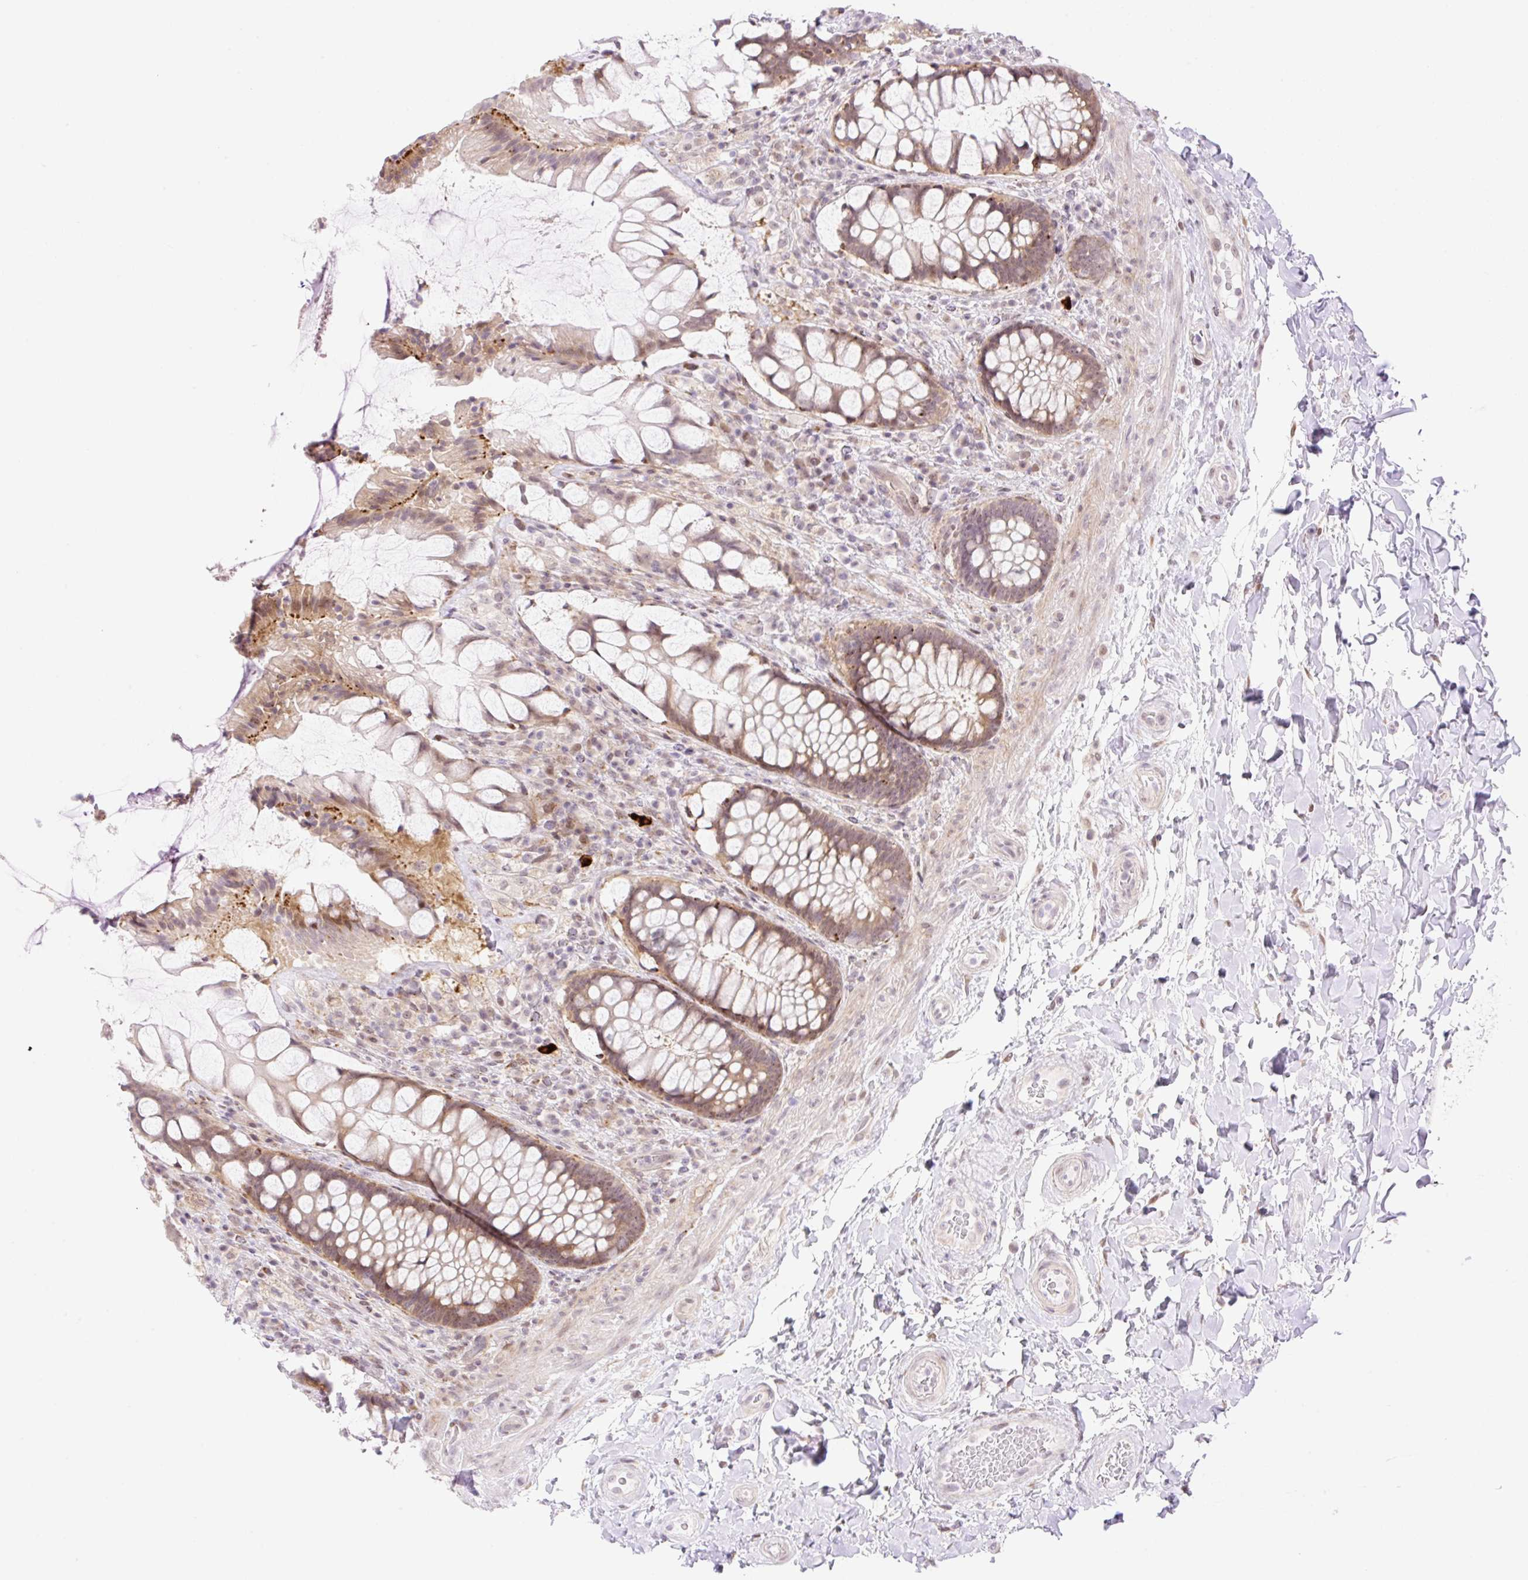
{"staining": {"intensity": "moderate", "quantity": ">75%", "location": "cytoplasmic/membranous,nuclear"}, "tissue": "rectum", "cell_type": "Glandular cells", "image_type": "normal", "snomed": [{"axis": "morphology", "description": "Normal tissue, NOS"}, {"axis": "topography", "description": "Rectum"}], "caption": "Protein expression by immunohistochemistry demonstrates moderate cytoplasmic/membranous,nuclear expression in about >75% of glandular cells in unremarkable rectum.", "gene": "ENSG00000264668", "patient": {"sex": "female", "age": 58}}